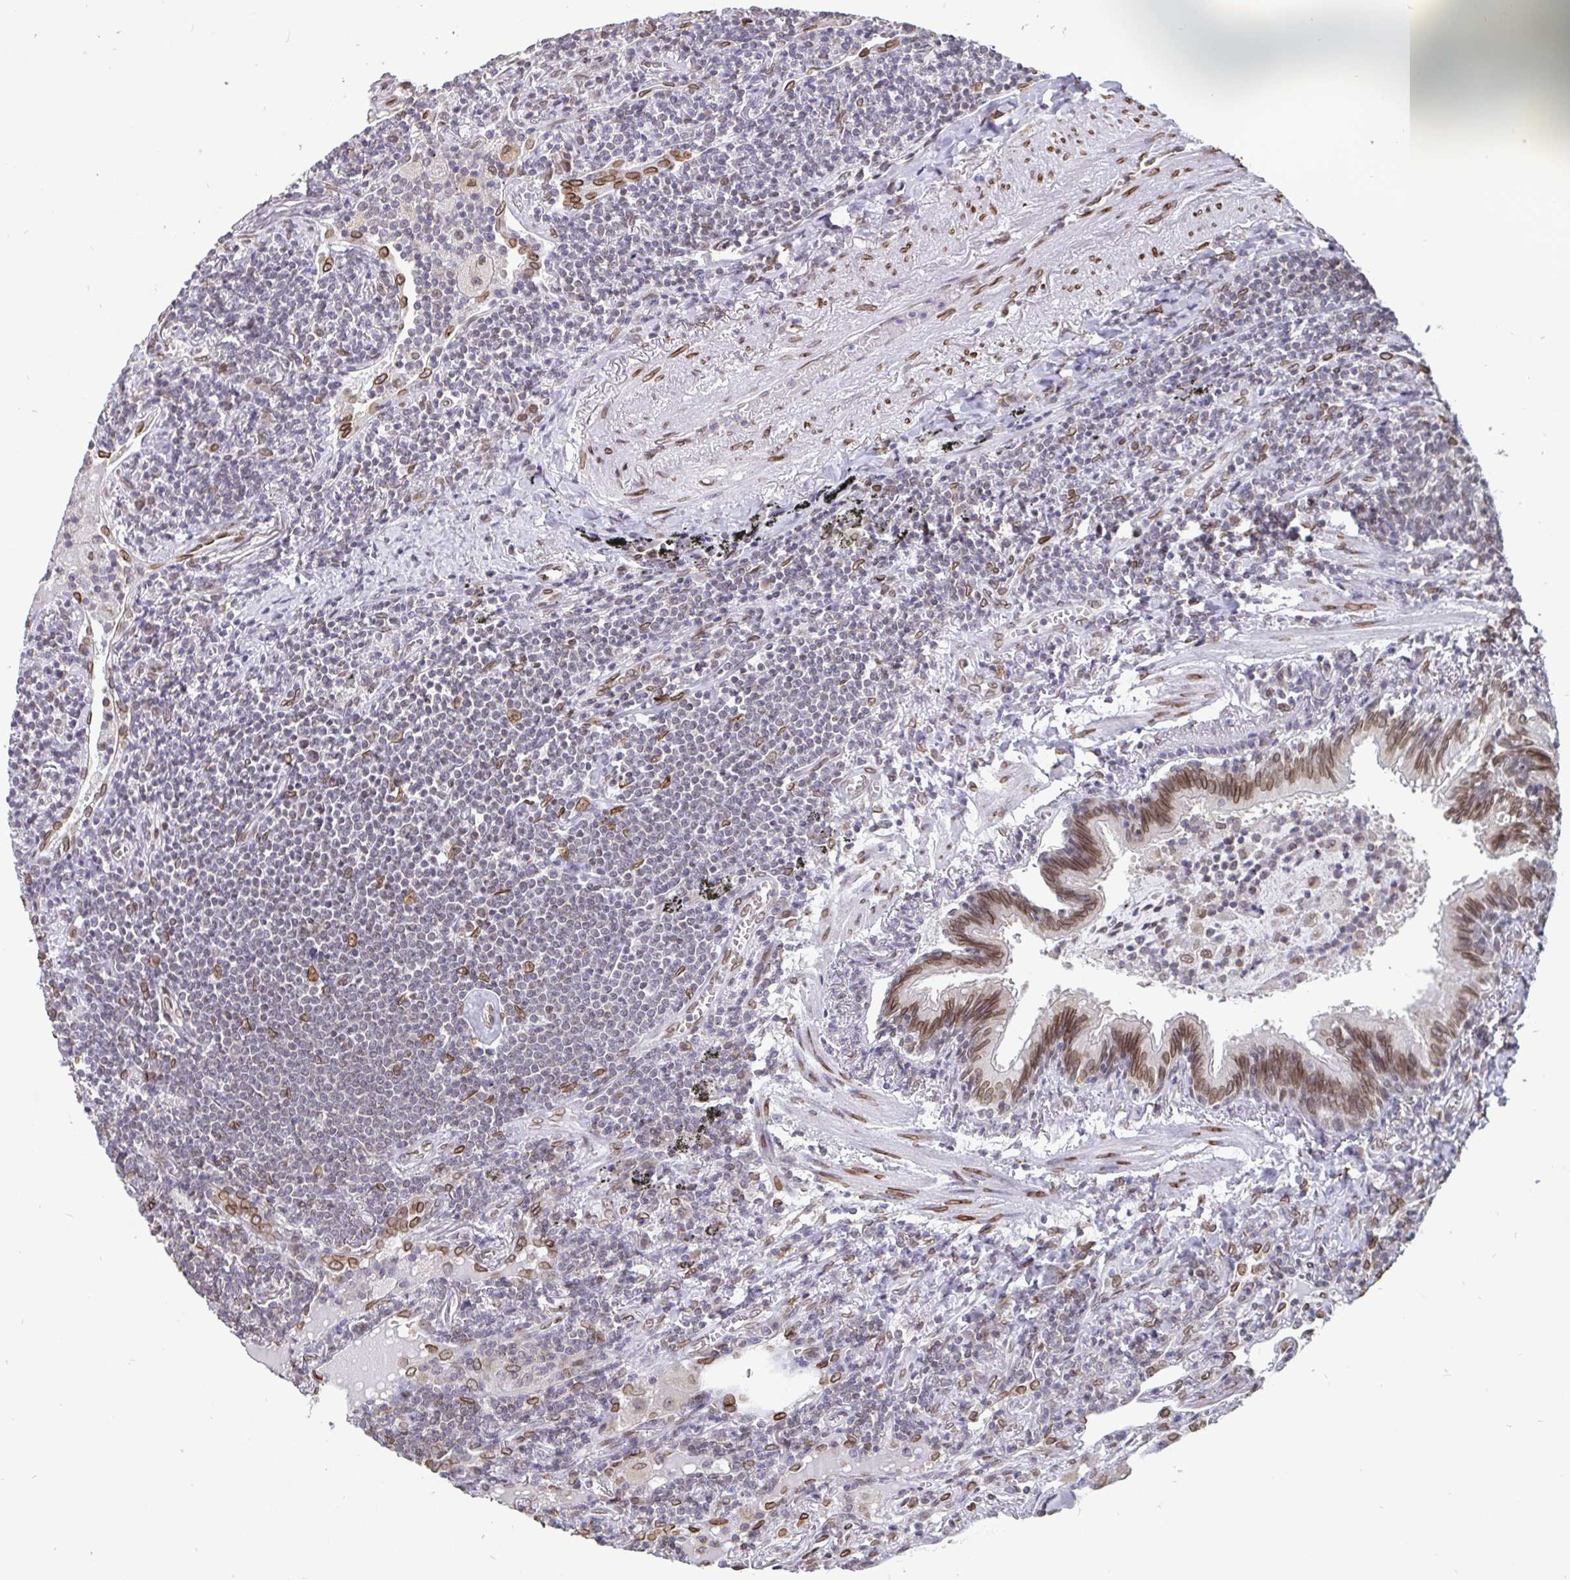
{"staining": {"intensity": "negative", "quantity": "none", "location": "none"}, "tissue": "lymphoma", "cell_type": "Tumor cells", "image_type": "cancer", "snomed": [{"axis": "morphology", "description": "Malignant lymphoma, non-Hodgkin's type, Low grade"}, {"axis": "topography", "description": "Lung"}], "caption": "Immunohistochemistry (IHC) histopathology image of human lymphoma stained for a protein (brown), which shows no expression in tumor cells.", "gene": "EMD", "patient": {"sex": "female", "age": 71}}